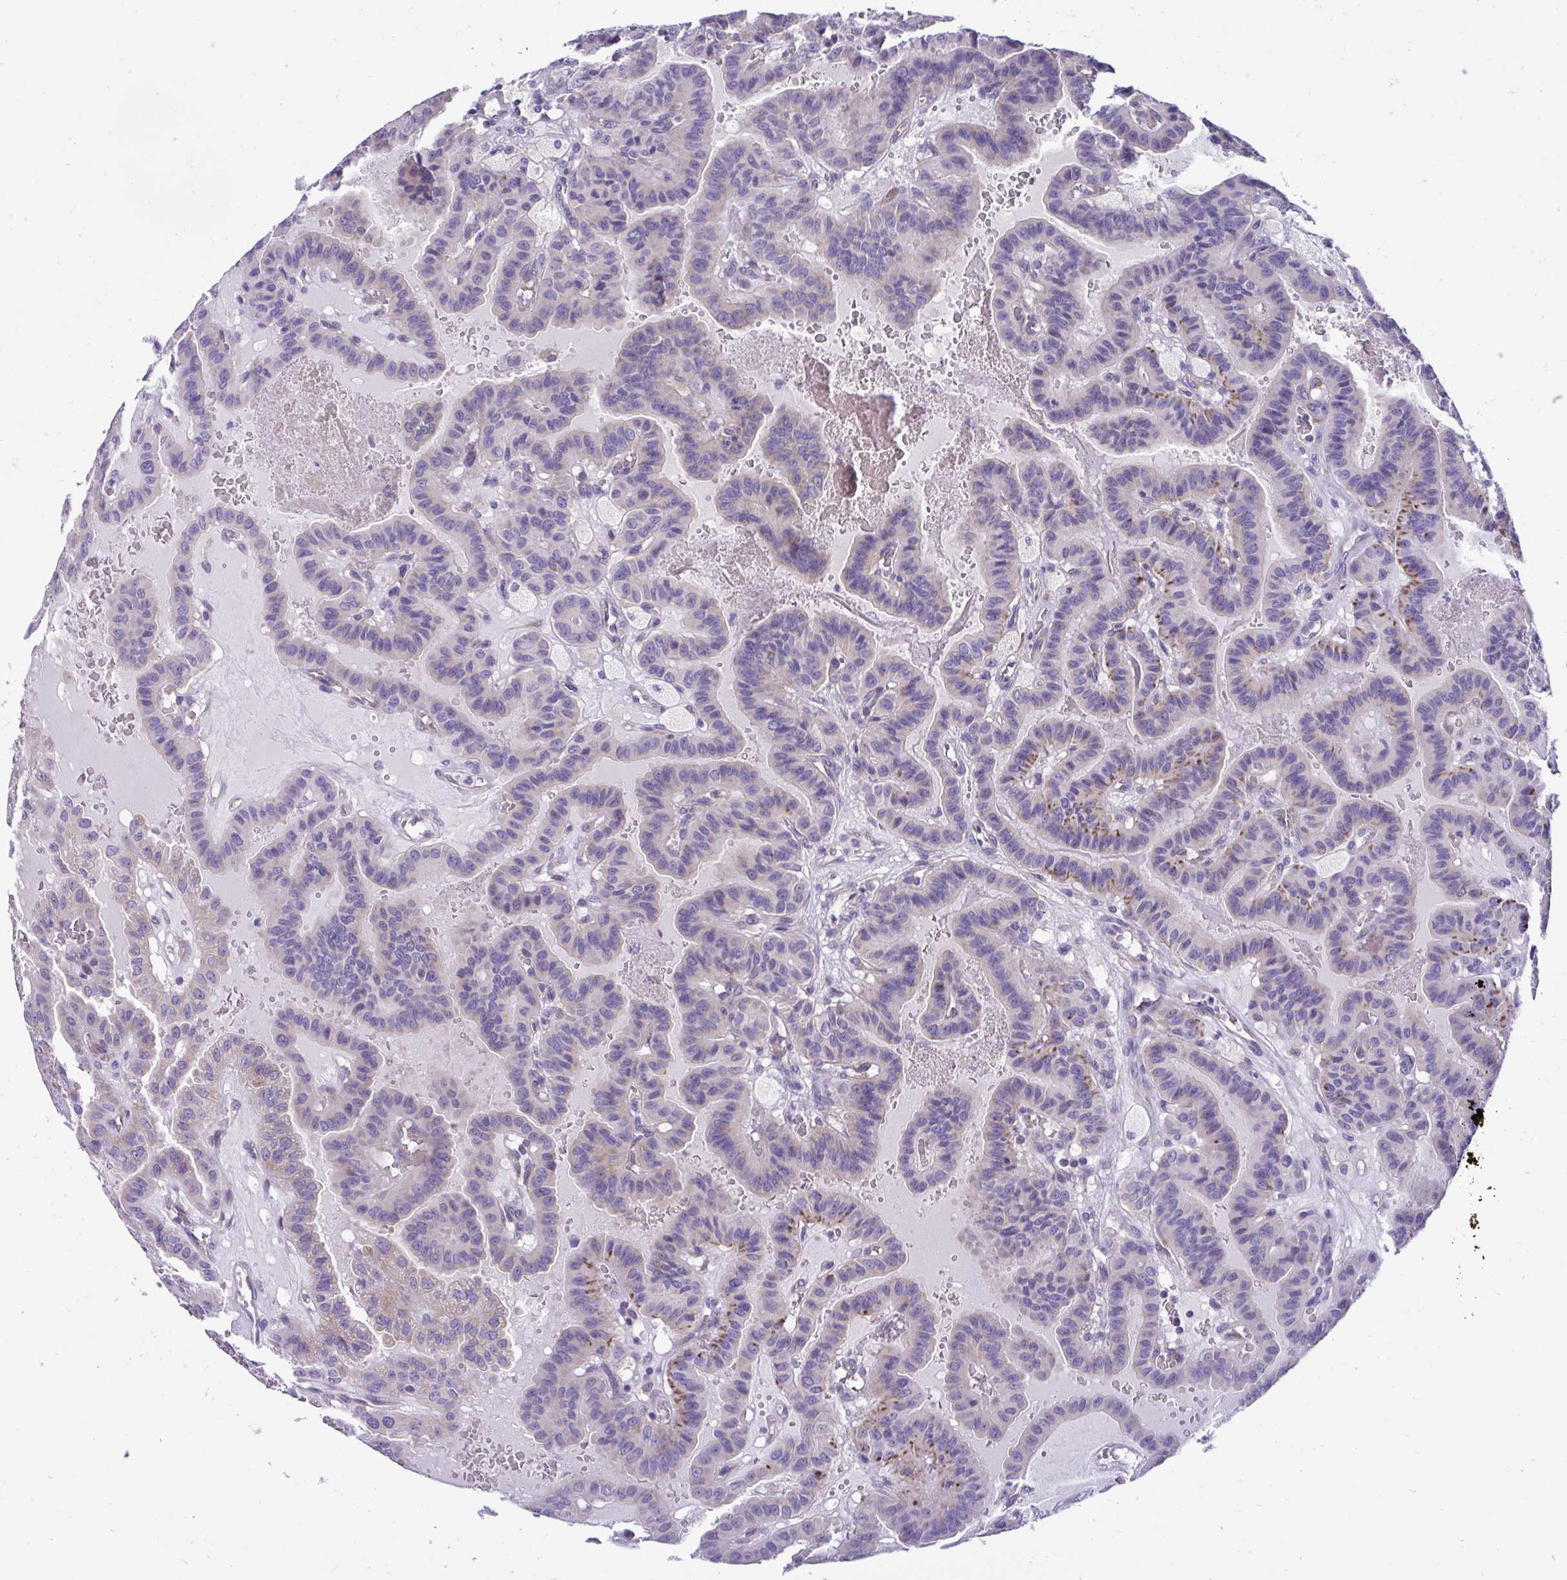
{"staining": {"intensity": "negative", "quantity": "none", "location": "none"}, "tissue": "thyroid cancer", "cell_type": "Tumor cells", "image_type": "cancer", "snomed": [{"axis": "morphology", "description": "Papillary adenocarcinoma, NOS"}, {"axis": "topography", "description": "Thyroid gland"}], "caption": "Papillary adenocarcinoma (thyroid) was stained to show a protein in brown. There is no significant positivity in tumor cells.", "gene": "RPL7", "patient": {"sex": "male", "age": 87}}